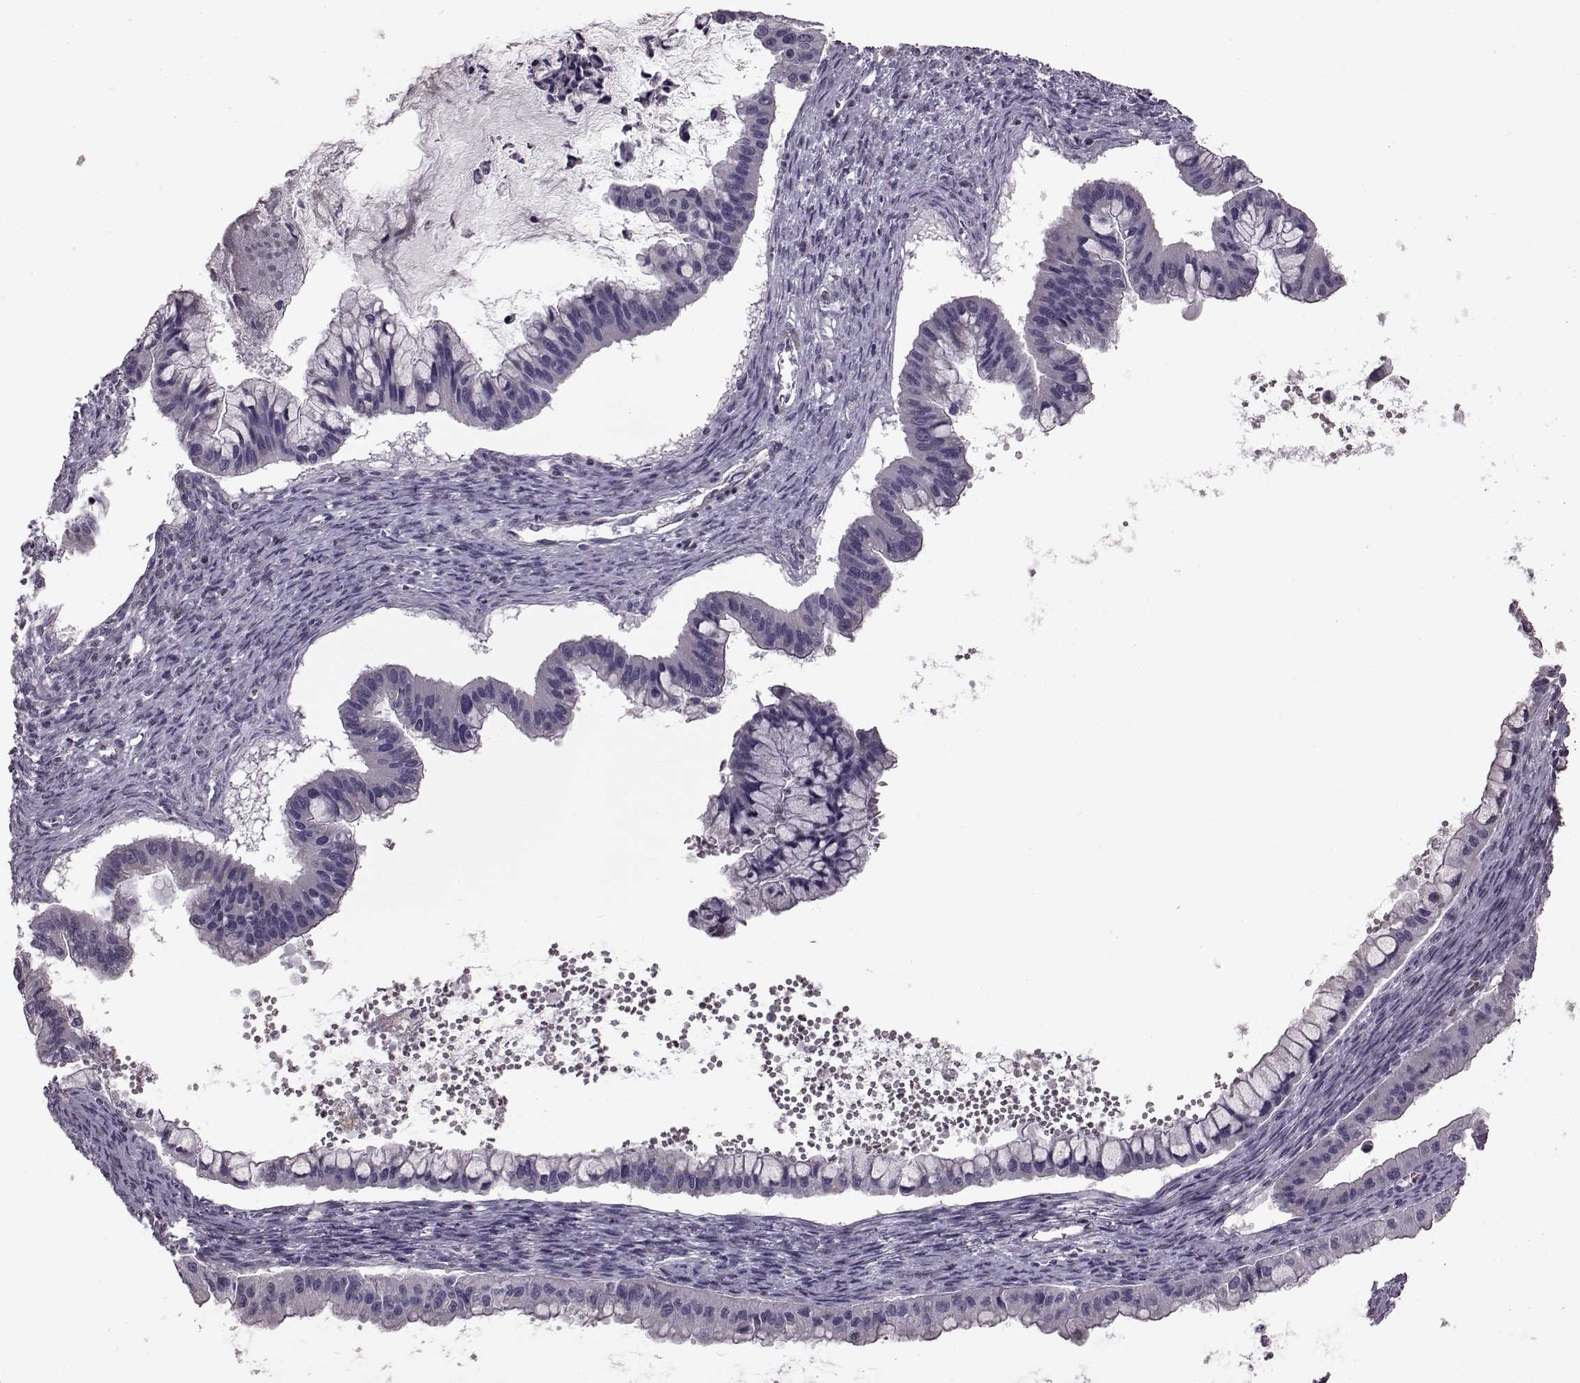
{"staining": {"intensity": "negative", "quantity": "none", "location": "none"}, "tissue": "ovarian cancer", "cell_type": "Tumor cells", "image_type": "cancer", "snomed": [{"axis": "morphology", "description": "Cystadenocarcinoma, mucinous, NOS"}, {"axis": "topography", "description": "Ovary"}], "caption": "This is an immunohistochemistry histopathology image of mucinous cystadenocarcinoma (ovarian). There is no expression in tumor cells.", "gene": "ATP5MF", "patient": {"sex": "female", "age": 72}}